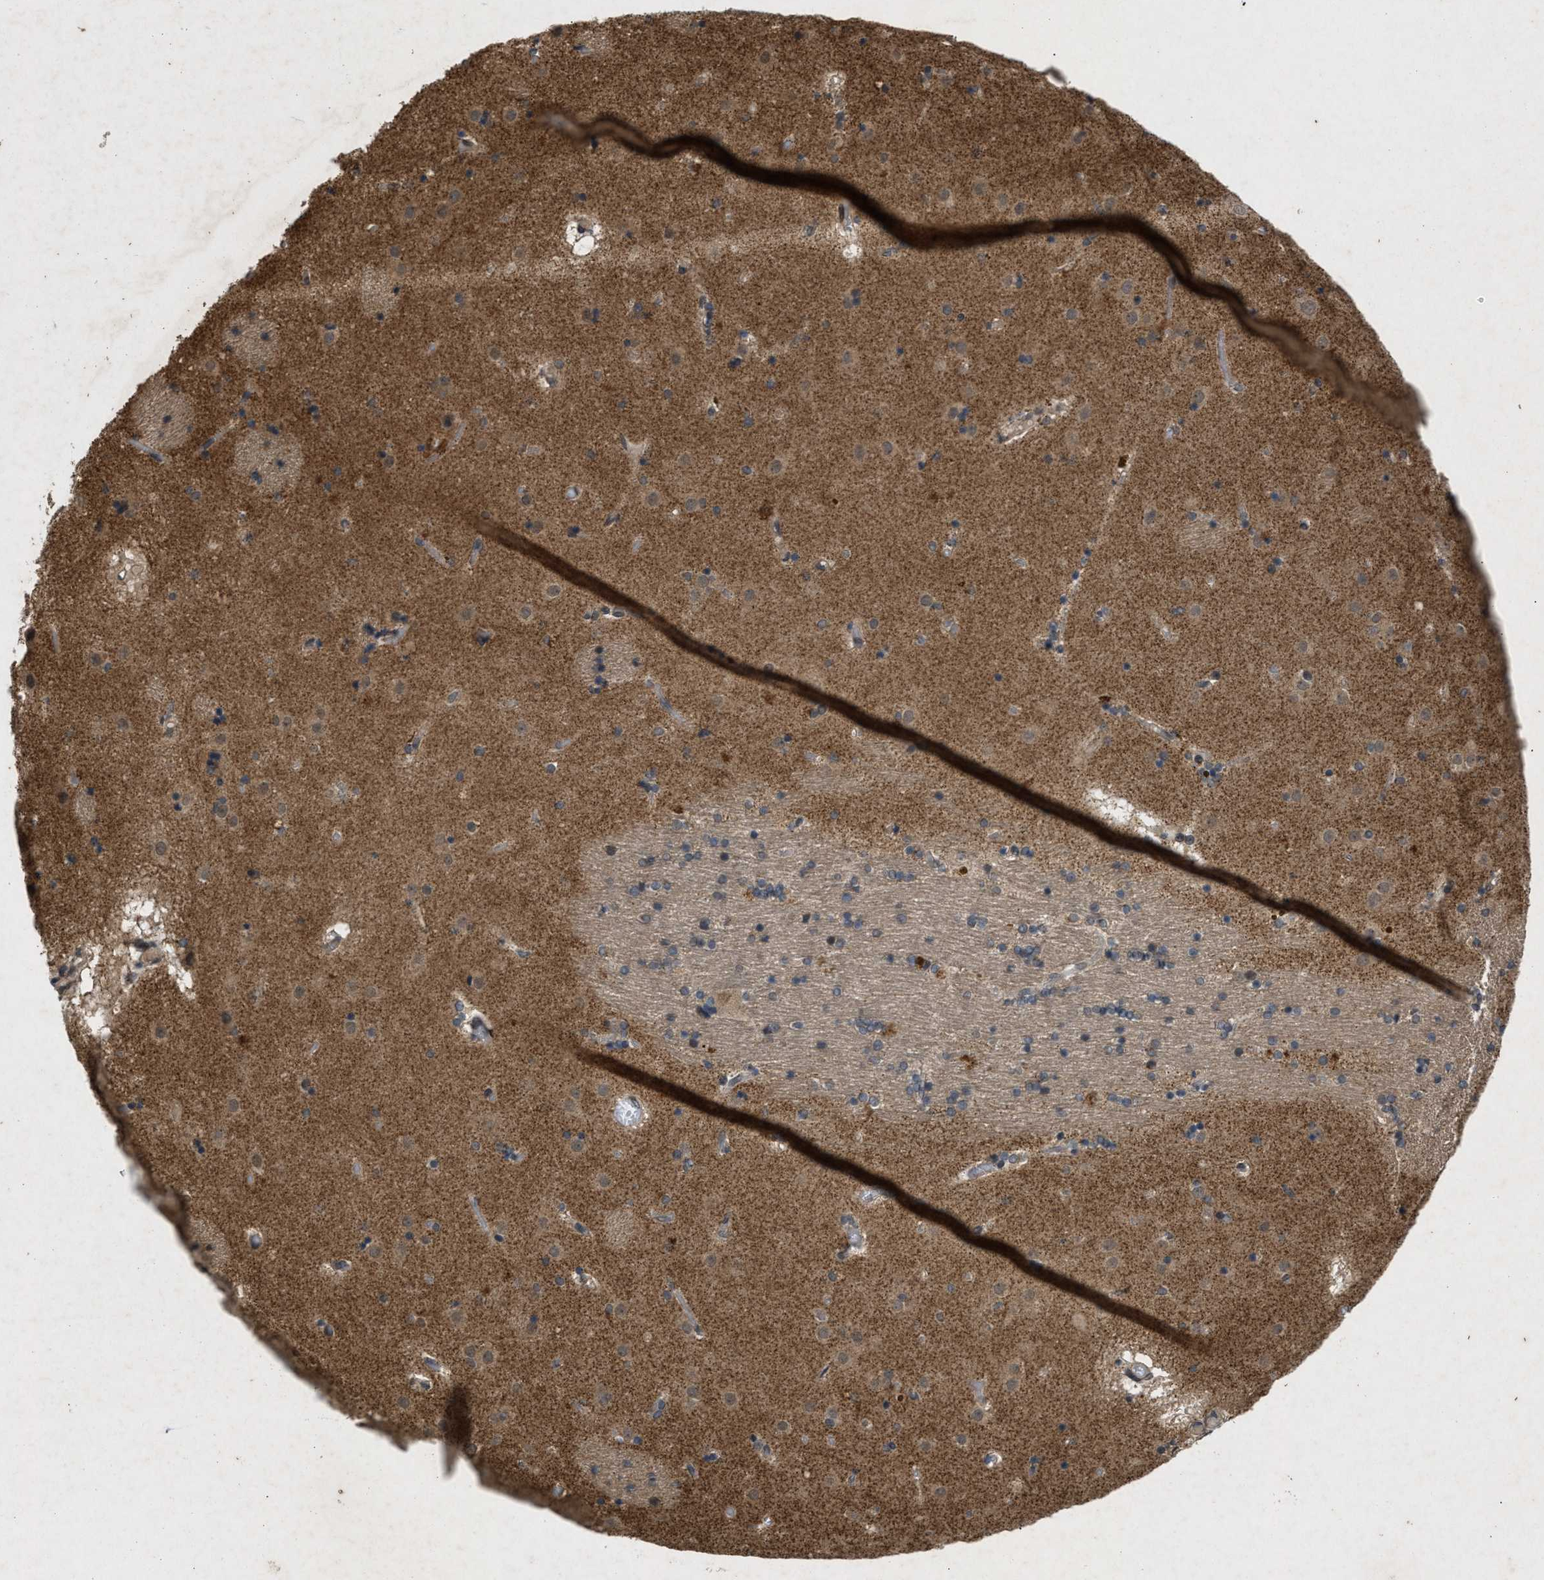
{"staining": {"intensity": "moderate", "quantity": "25%-75%", "location": "cytoplasmic/membranous"}, "tissue": "caudate", "cell_type": "Glial cells", "image_type": "normal", "snomed": [{"axis": "morphology", "description": "Normal tissue, NOS"}, {"axis": "topography", "description": "Lateral ventricle wall"}], "caption": "IHC image of normal human caudate stained for a protein (brown), which displays medium levels of moderate cytoplasmic/membranous positivity in approximately 25%-75% of glial cells.", "gene": "PRKG2", "patient": {"sex": "male", "age": 70}}